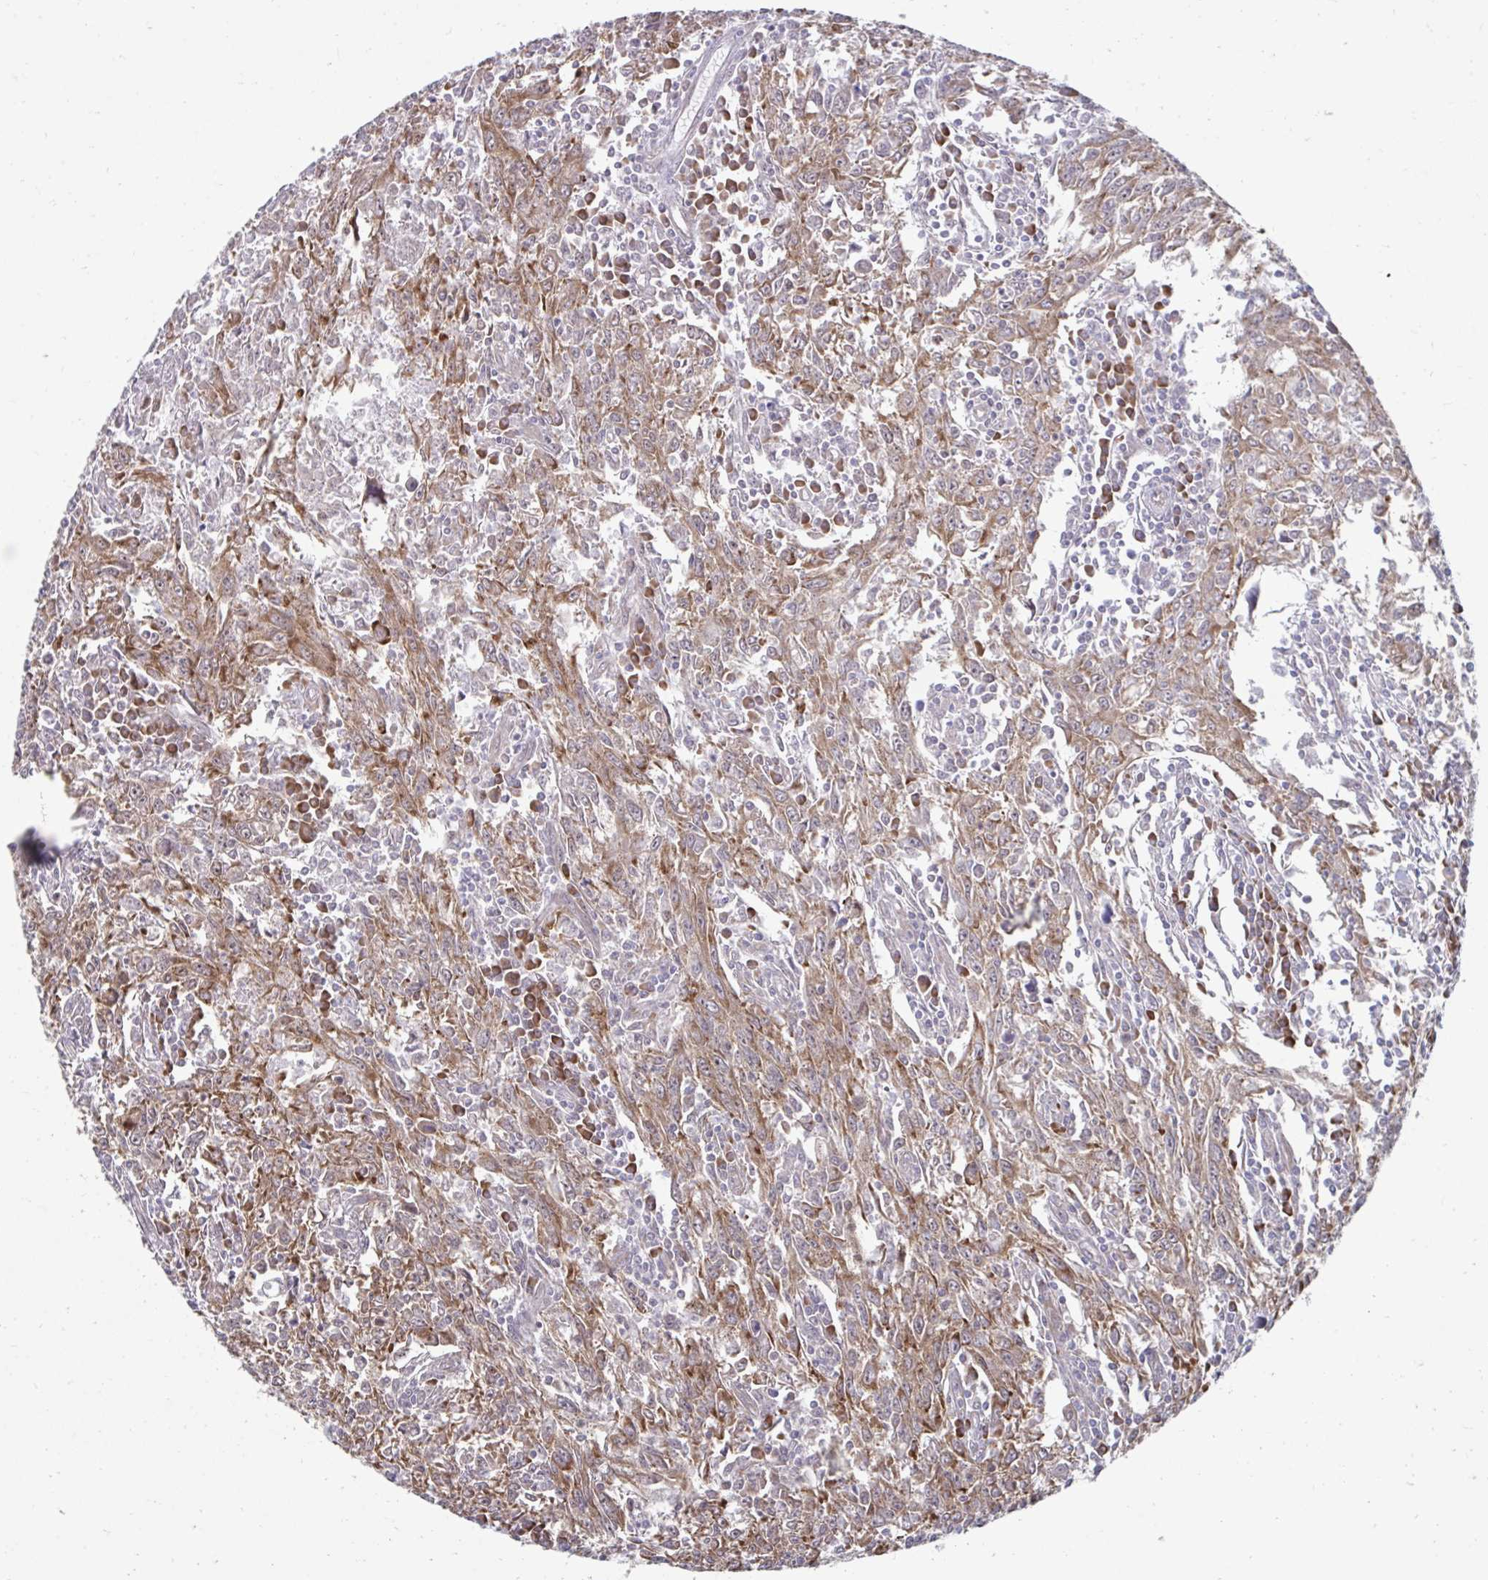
{"staining": {"intensity": "moderate", "quantity": ">75%", "location": "cytoplasmic/membranous"}, "tissue": "breast cancer", "cell_type": "Tumor cells", "image_type": "cancer", "snomed": [{"axis": "morphology", "description": "Duct carcinoma"}, {"axis": "topography", "description": "Breast"}], "caption": "Breast invasive ductal carcinoma stained with IHC displays moderate cytoplasmic/membranous expression in about >75% of tumor cells.", "gene": "SELENON", "patient": {"sex": "female", "age": 50}}